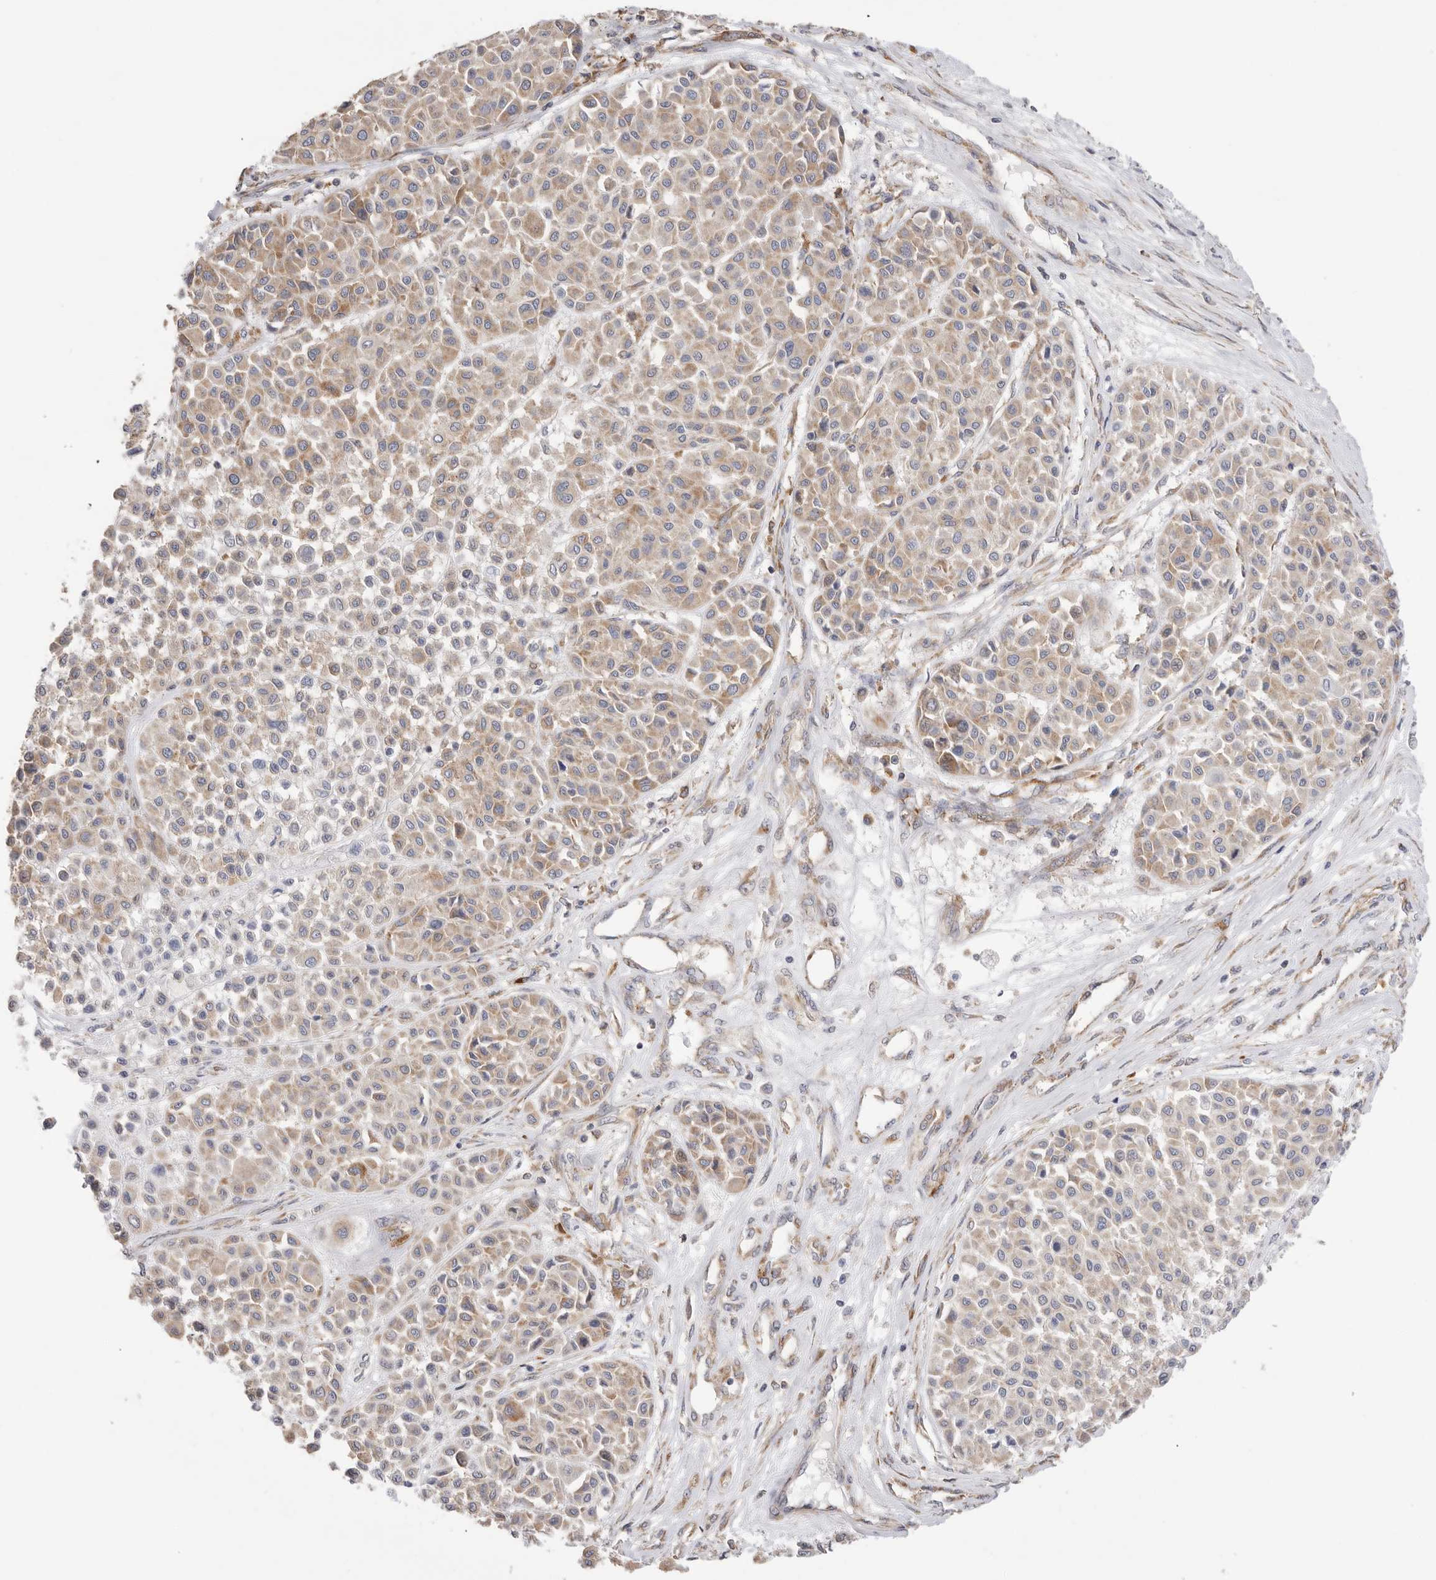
{"staining": {"intensity": "weak", "quantity": "25%-75%", "location": "cytoplasmic/membranous"}, "tissue": "melanoma", "cell_type": "Tumor cells", "image_type": "cancer", "snomed": [{"axis": "morphology", "description": "Malignant melanoma, Metastatic site"}, {"axis": "topography", "description": "Soft tissue"}], "caption": "Human malignant melanoma (metastatic site) stained with a protein marker demonstrates weak staining in tumor cells.", "gene": "SERBP1", "patient": {"sex": "male", "age": 41}}